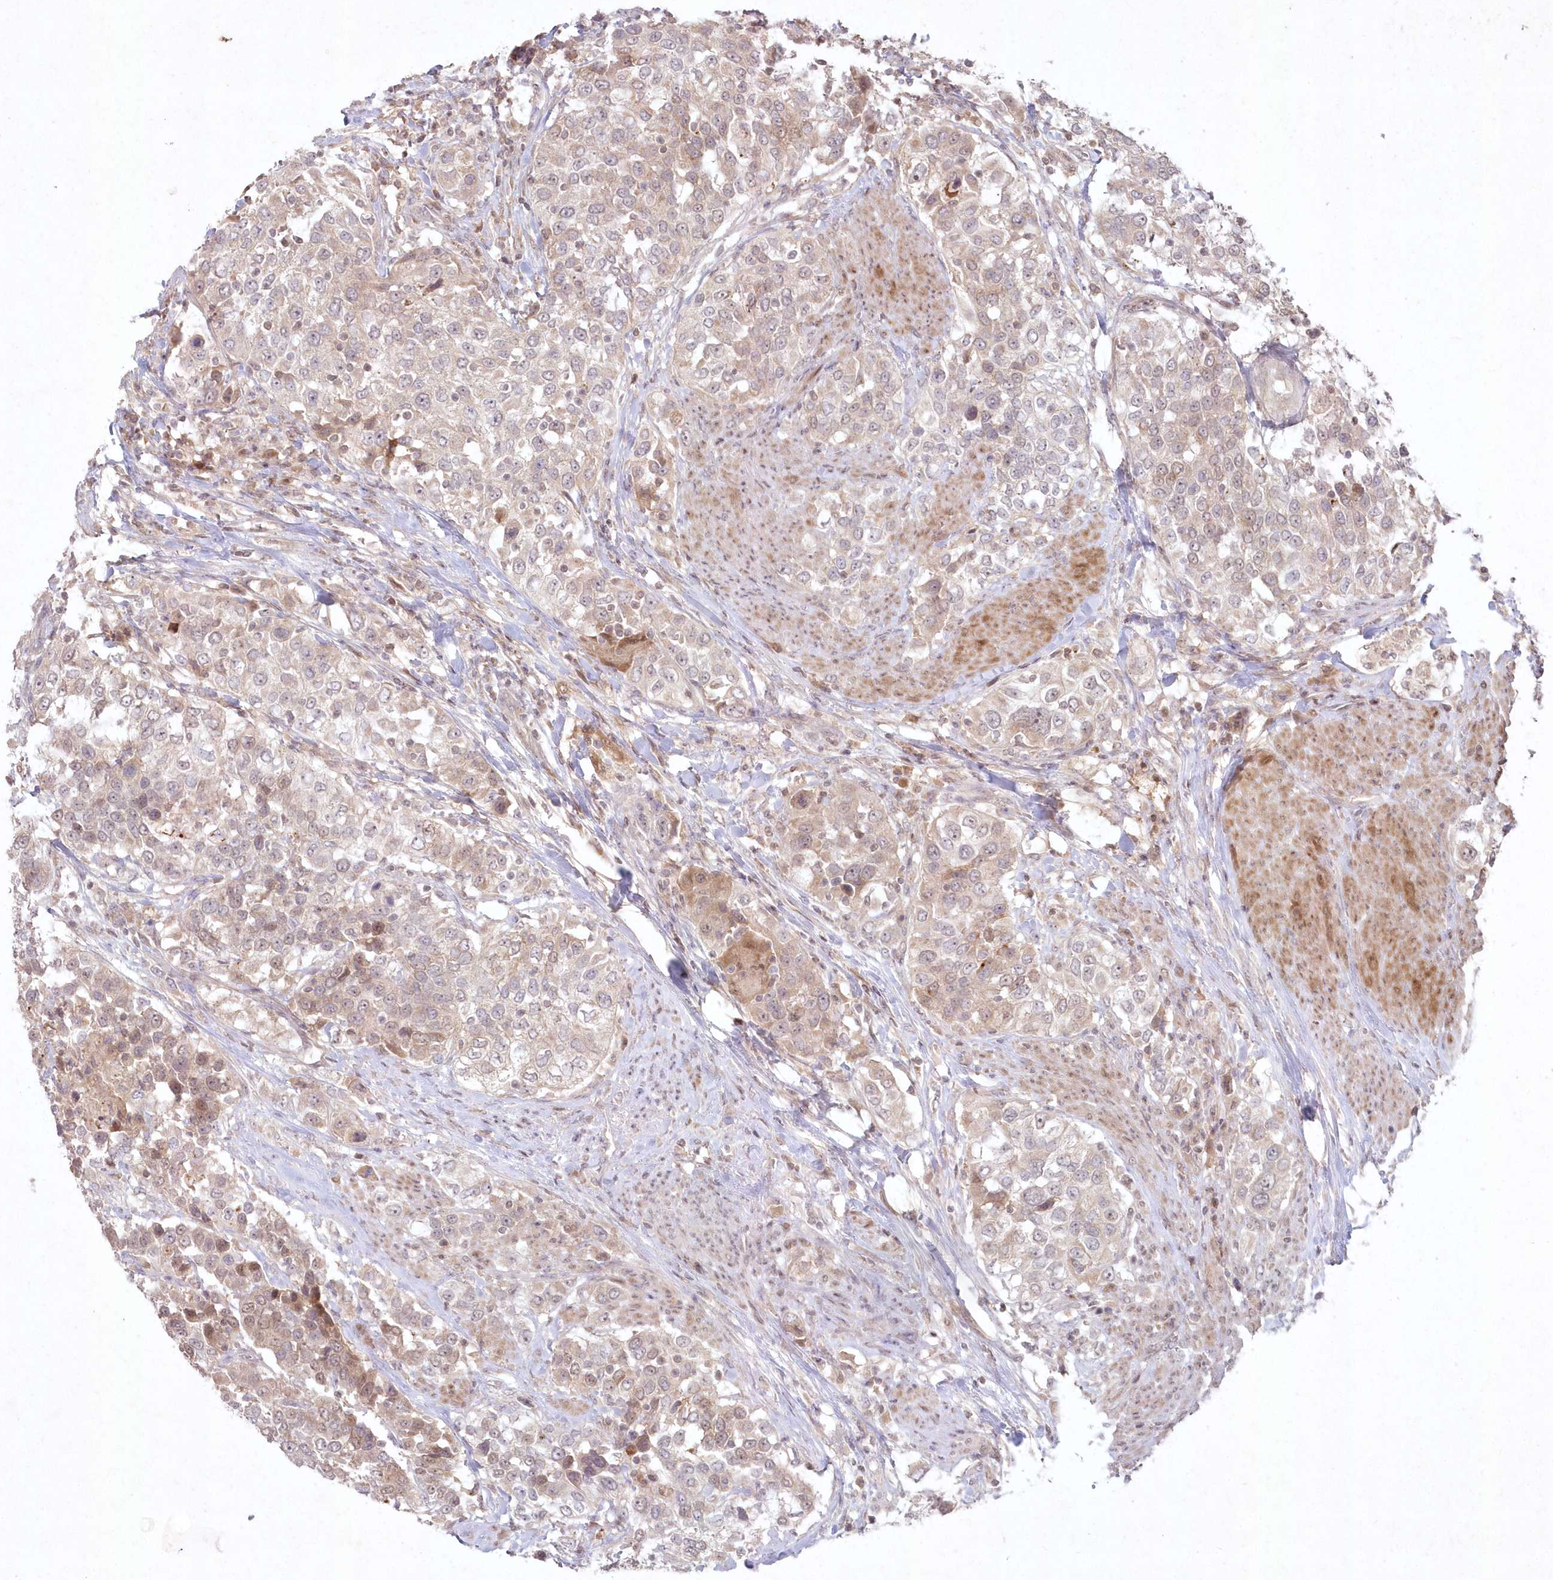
{"staining": {"intensity": "weak", "quantity": "<25%", "location": "nuclear"}, "tissue": "urothelial cancer", "cell_type": "Tumor cells", "image_type": "cancer", "snomed": [{"axis": "morphology", "description": "Urothelial carcinoma, High grade"}, {"axis": "topography", "description": "Urinary bladder"}], "caption": "This is an immunohistochemistry histopathology image of urothelial cancer. There is no positivity in tumor cells.", "gene": "ASCC1", "patient": {"sex": "female", "age": 80}}